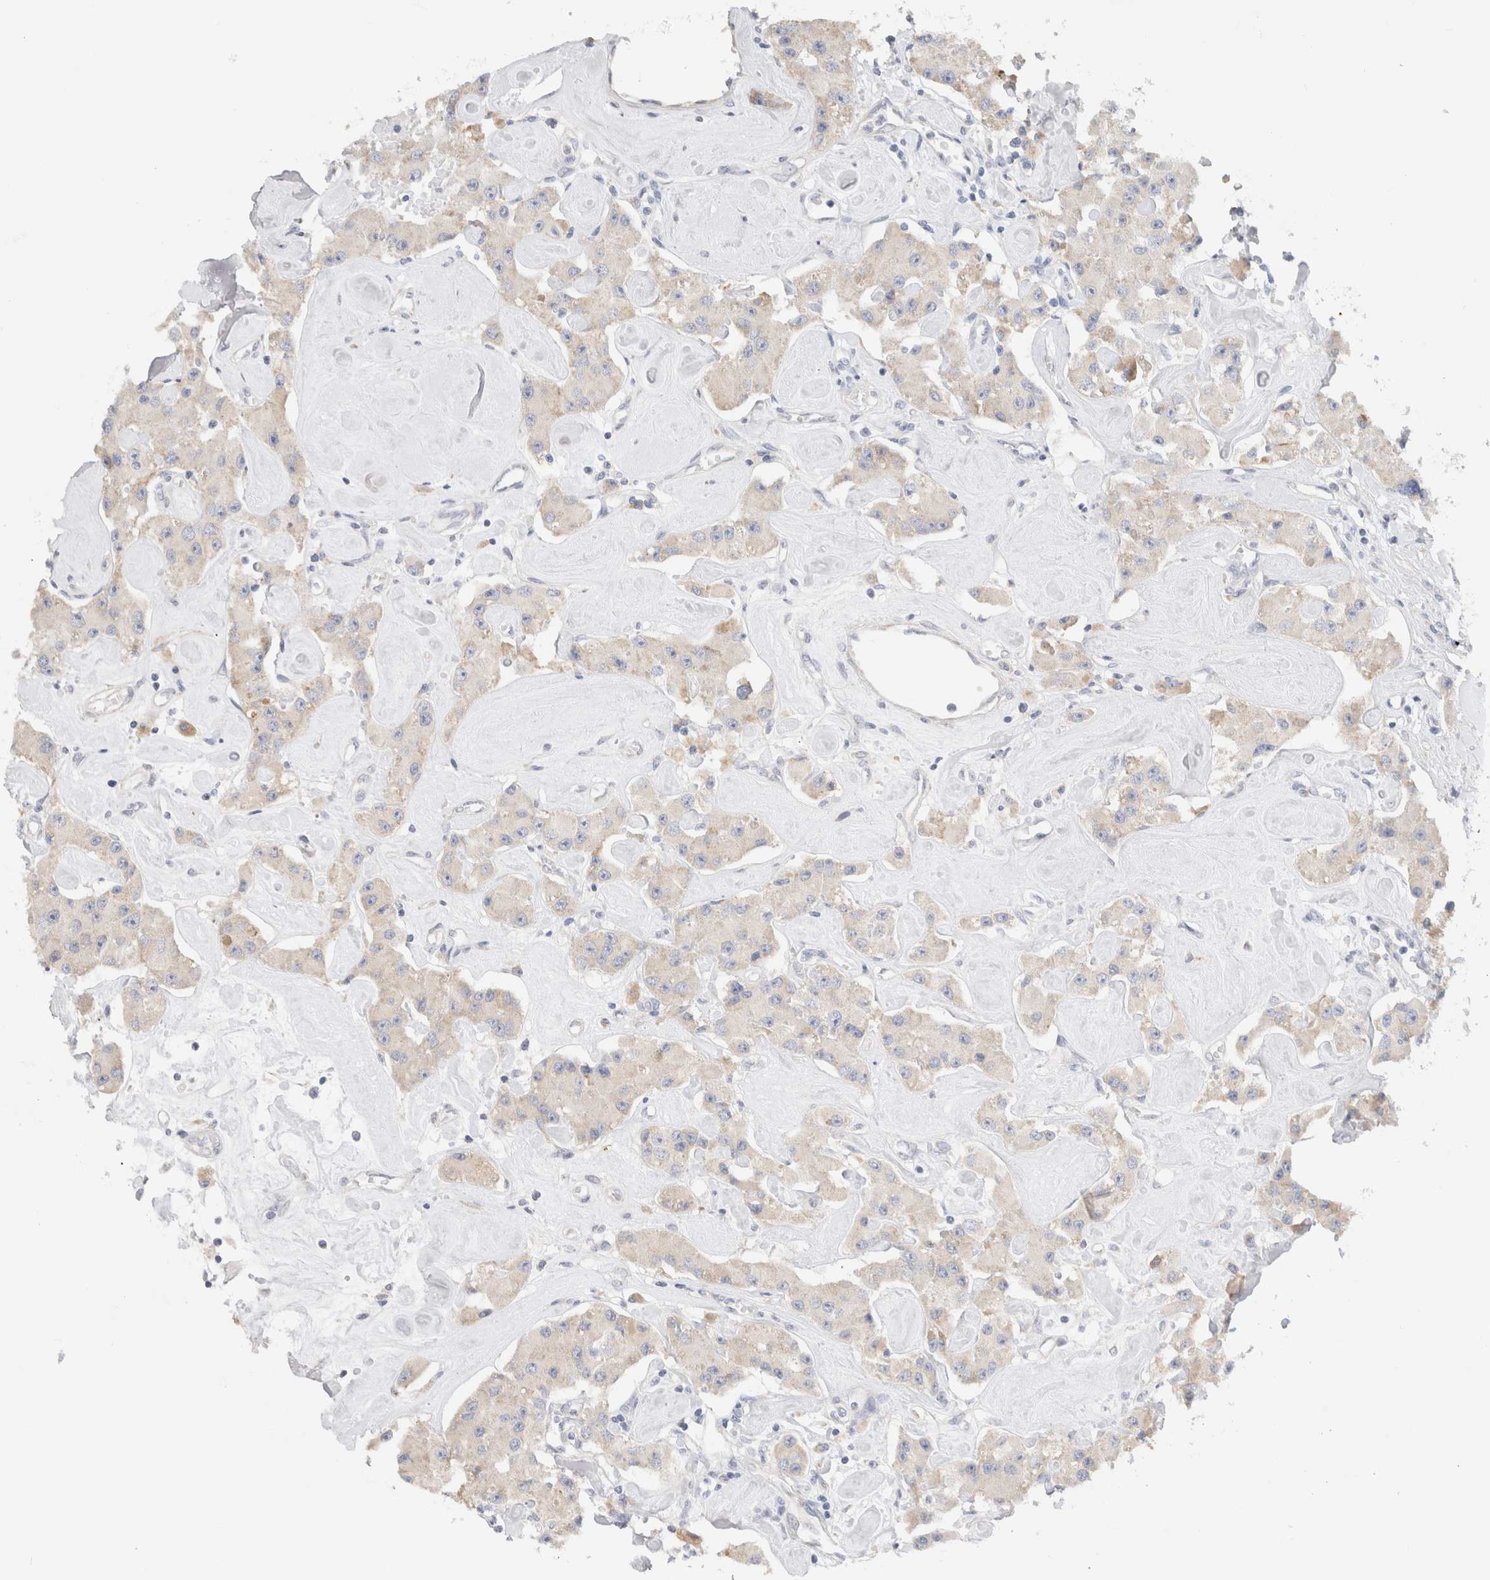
{"staining": {"intensity": "negative", "quantity": "none", "location": "none"}, "tissue": "carcinoid", "cell_type": "Tumor cells", "image_type": "cancer", "snomed": [{"axis": "morphology", "description": "Carcinoid, malignant, NOS"}, {"axis": "topography", "description": "Pancreas"}], "caption": "Carcinoid stained for a protein using immunohistochemistry (IHC) reveals no staining tumor cells.", "gene": "GADD45G", "patient": {"sex": "male", "age": 41}}